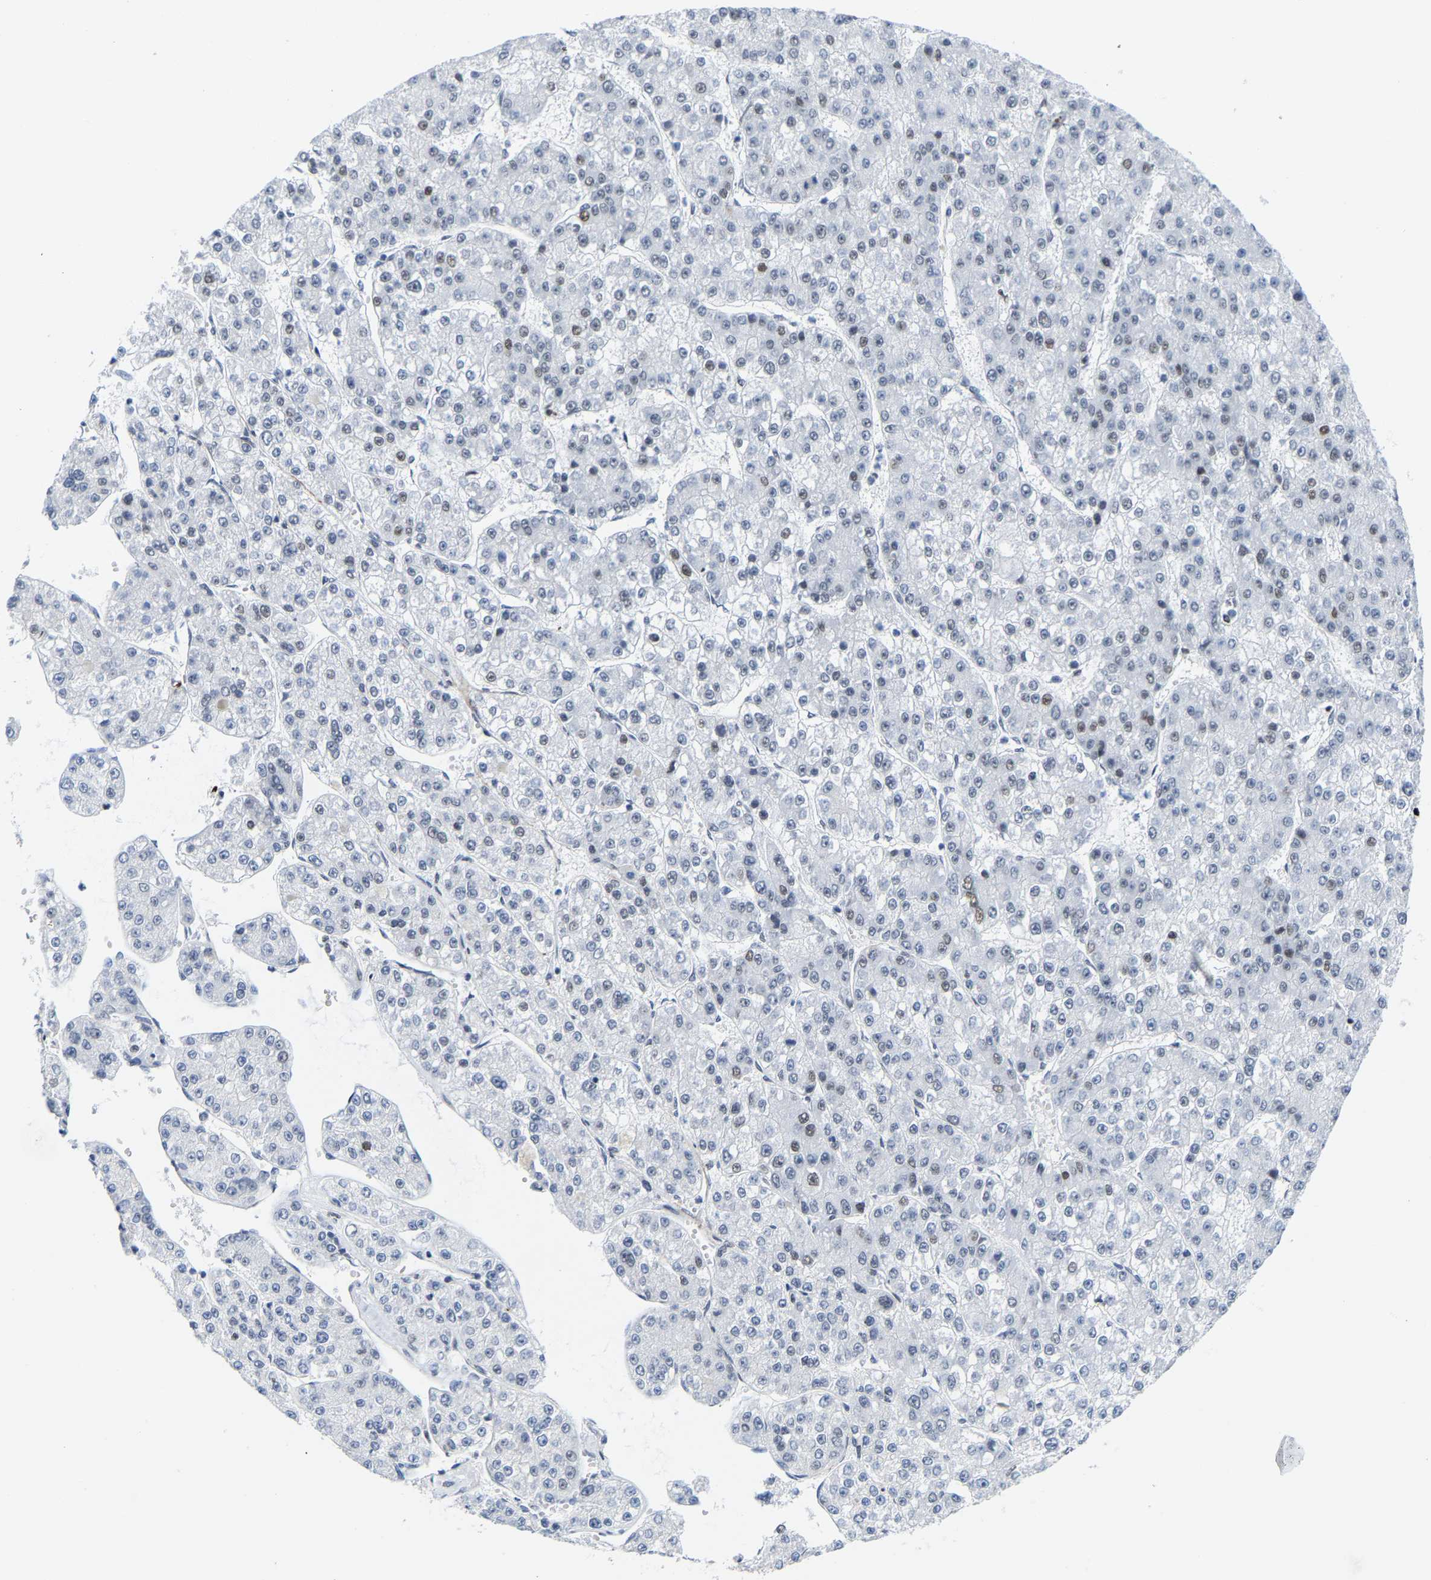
{"staining": {"intensity": "weak", "quantity": "<25%", "location": "nuclear"}, "tissue": "liver cancer", "cell_type": "Tumor cells", "image_type": "cancer", "snomed": [{"axis": "morphology", "description": "Carcinoma, Hepatocellular, NOS"}, {"axis": "topography", "description": "Liver"}], "caption": "IHC micrograph of neoplastic tissue: hepatocellular carcinoma (liver) stained with DAB reveals no significant protein positivity in tumor cells. The staining is performed using DAB brown chromogen with nuclei counter-stained in using hematoxylin.", "gene": "FAM180A", "patient": {"sex": "female", "age": 73}}